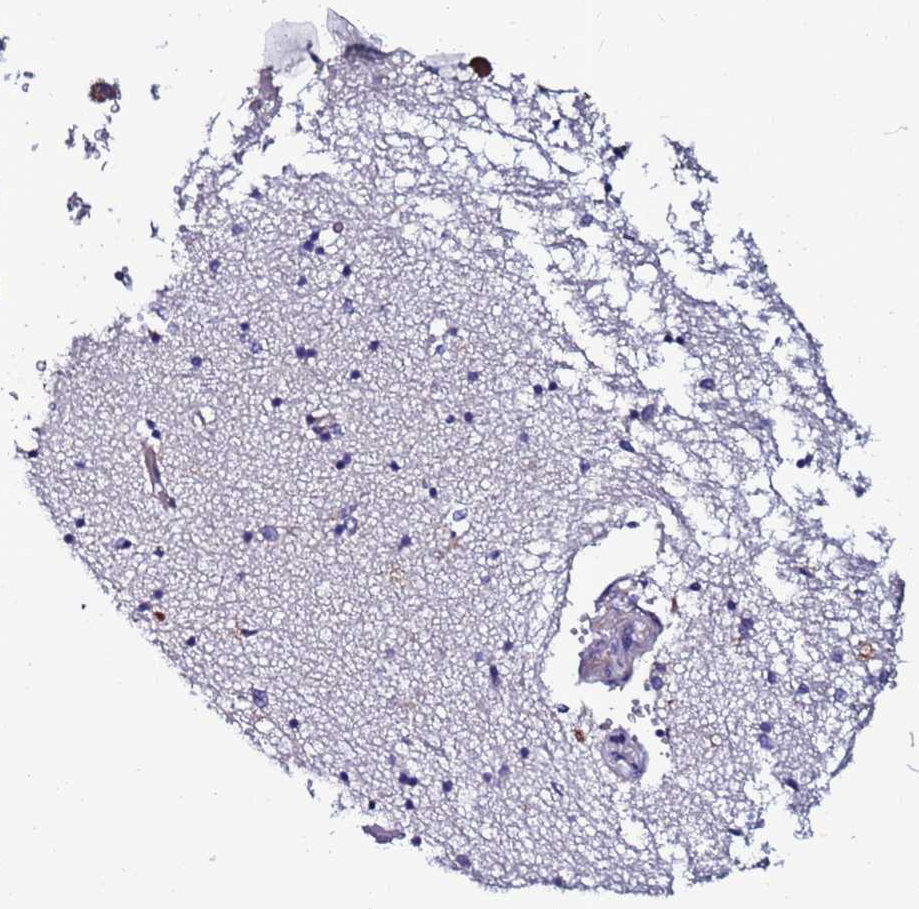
{"staining": {"intensity": "negative", "quantity": "none", "location": "none"}, "tissue": "hippocampus", "cell_type": "Glial cells", "image_type": "normal", "snomed": [{"axis": "morphology", "description": "Normal tissue, NOS"}, {"axis": "topography", "description": "Hippocampus"}], "caption": "High power microscopy image of an immunohistochemistry image of normal hippocampus, revealing no significant positivity in glial cells.", "gene": "C8G", "patient": {"sex": "male", "age": 70}}